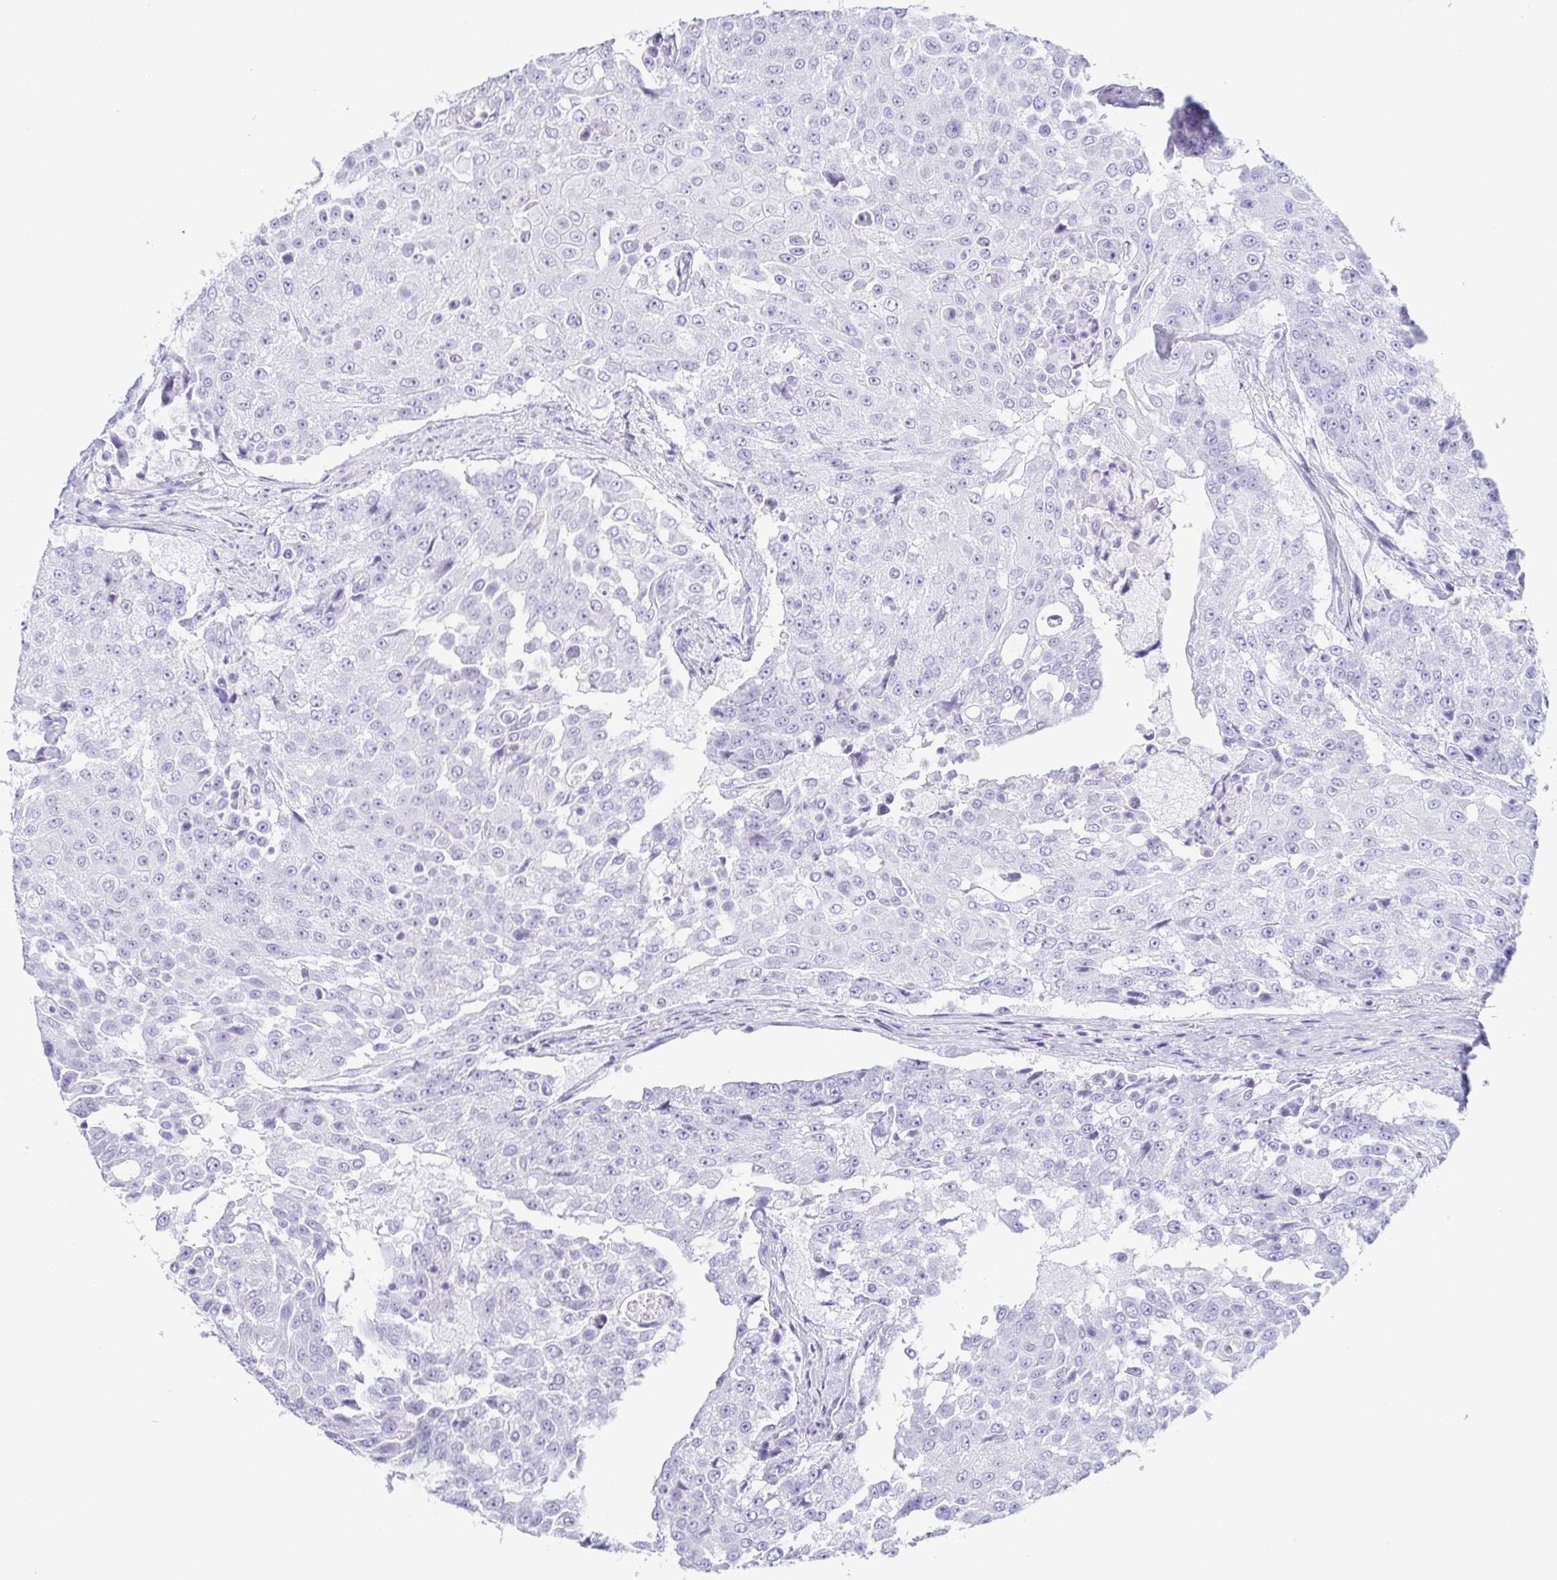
{"staining": {"intensity": "negative", "quantity": "none", "location": "none"}, "tissue": "urothelial cancer", "cell_type": "Tumor cells", "image_type": "cancer", "snomed": [{"axis": "morphology", "description": "Urothelial carcinoma, High grade"}, {"axis": "topography", "description": "Urinary bladder"}], "caption": "Urothelial carcinoma (high-grade) was stained to show a protein in brown. There is no significant positivity in tumor cells.", "gene": "ZG16B", "patient": {"sex": "female", "age": 63}}